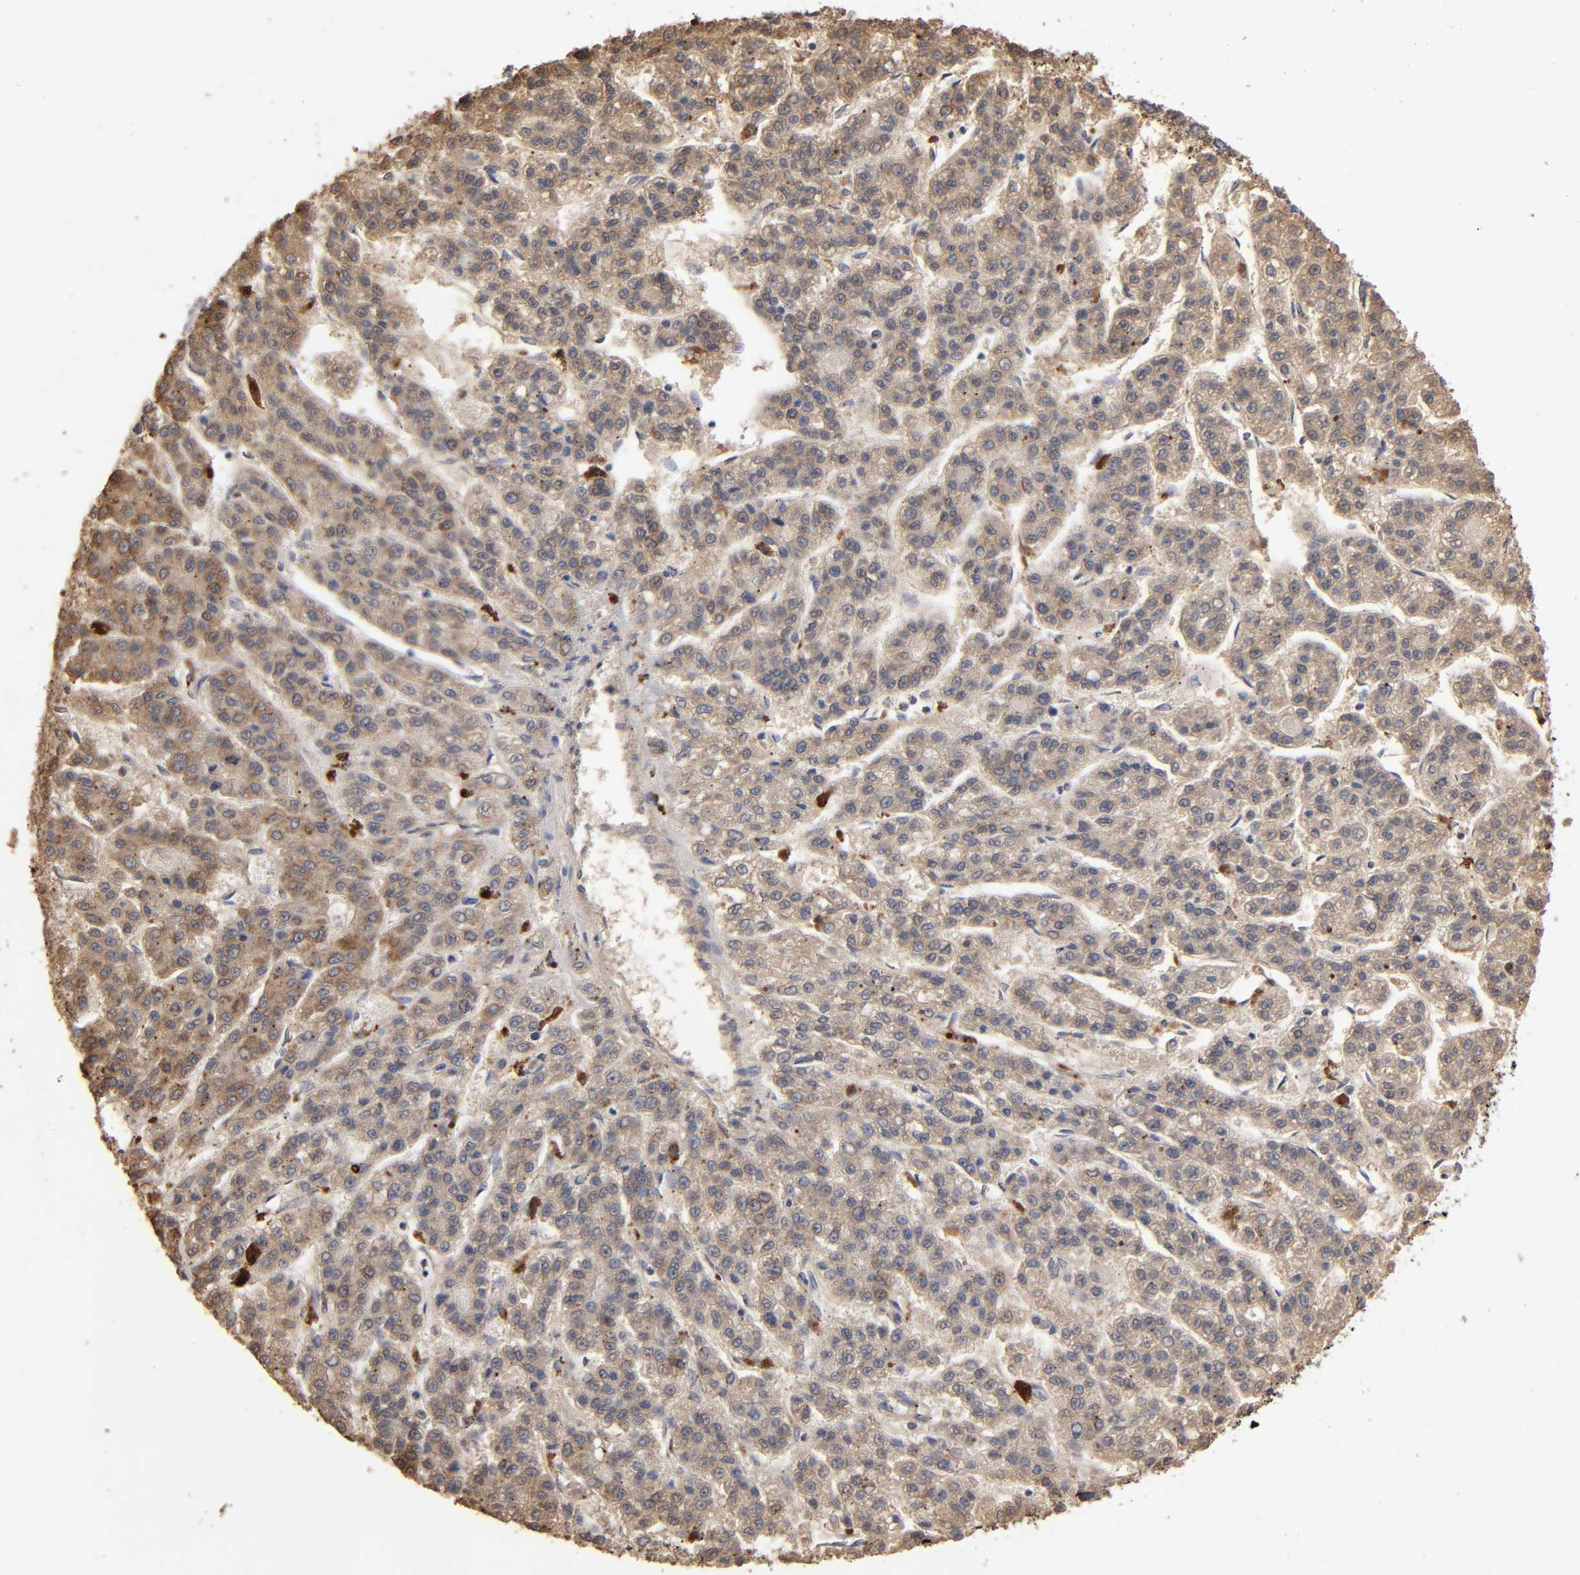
{"staining": {"intensity": "moderate", "quantity": ">75%", "location": "cytoplasmic/membranous"}, "tissue": "liver cancer", "cell_type": "Tumor cells", "image_type": "cancer", "snomed": [{"axis": "morphology", "description": "Carcinoma, Hepatocellular, NOS"}, {"axis": "topography", "description": "Liver"}], "caption": "Moderate cytoplasmic/membranous protein staining is identified in about >75% of tumor cells in liver cancer (hepatocellular carcinoma). (brown staining indicates protein expression, while blue staining denotes nuclei).", "gene": "EIF4G2", "patient": {"sex": "male", "age": 70}}